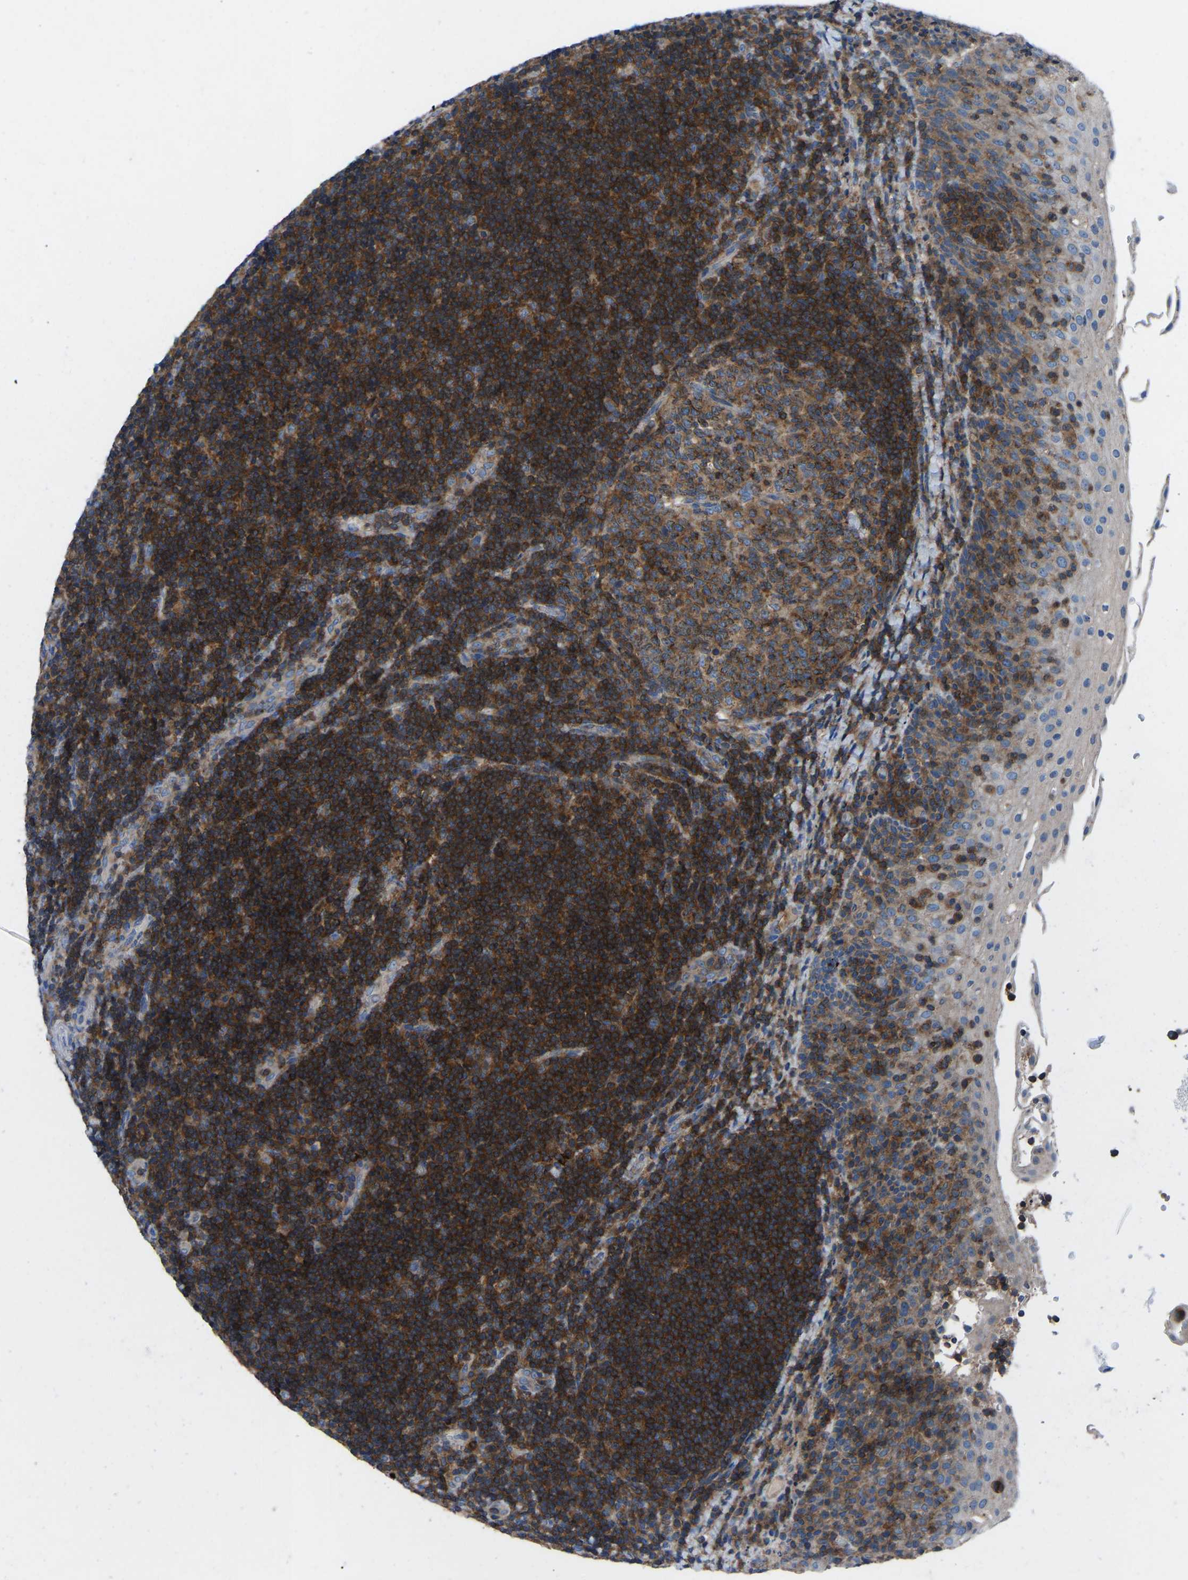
{"staining": {"intensity": "strong", "quantity": ">75%", "location": "cytoplasmic/membranous"}, "tissue": "lymphoma", "cell_type": "Tumor cells", "image_type": "cancer", "snomed": [{"axis": "morphology", "description": "Malignant lymphoma, non-Hodgkin's type, High grade"}, {"axis": "topography", "description": "Tonsil"}], "caption": "Immunohistochemical staining of high-grade malignant lymphoma, non-Hodgkin's type shows high levels of strong cytoplasmic/membranous protein positivity in about >75% of tumor cells. (DAB (3,3'-diaminobenzidine) IHC, brown staining for protein, blue staining for nuclei).", "gene": "GRK6", "patient": {"sex": "female", "age": 36}}